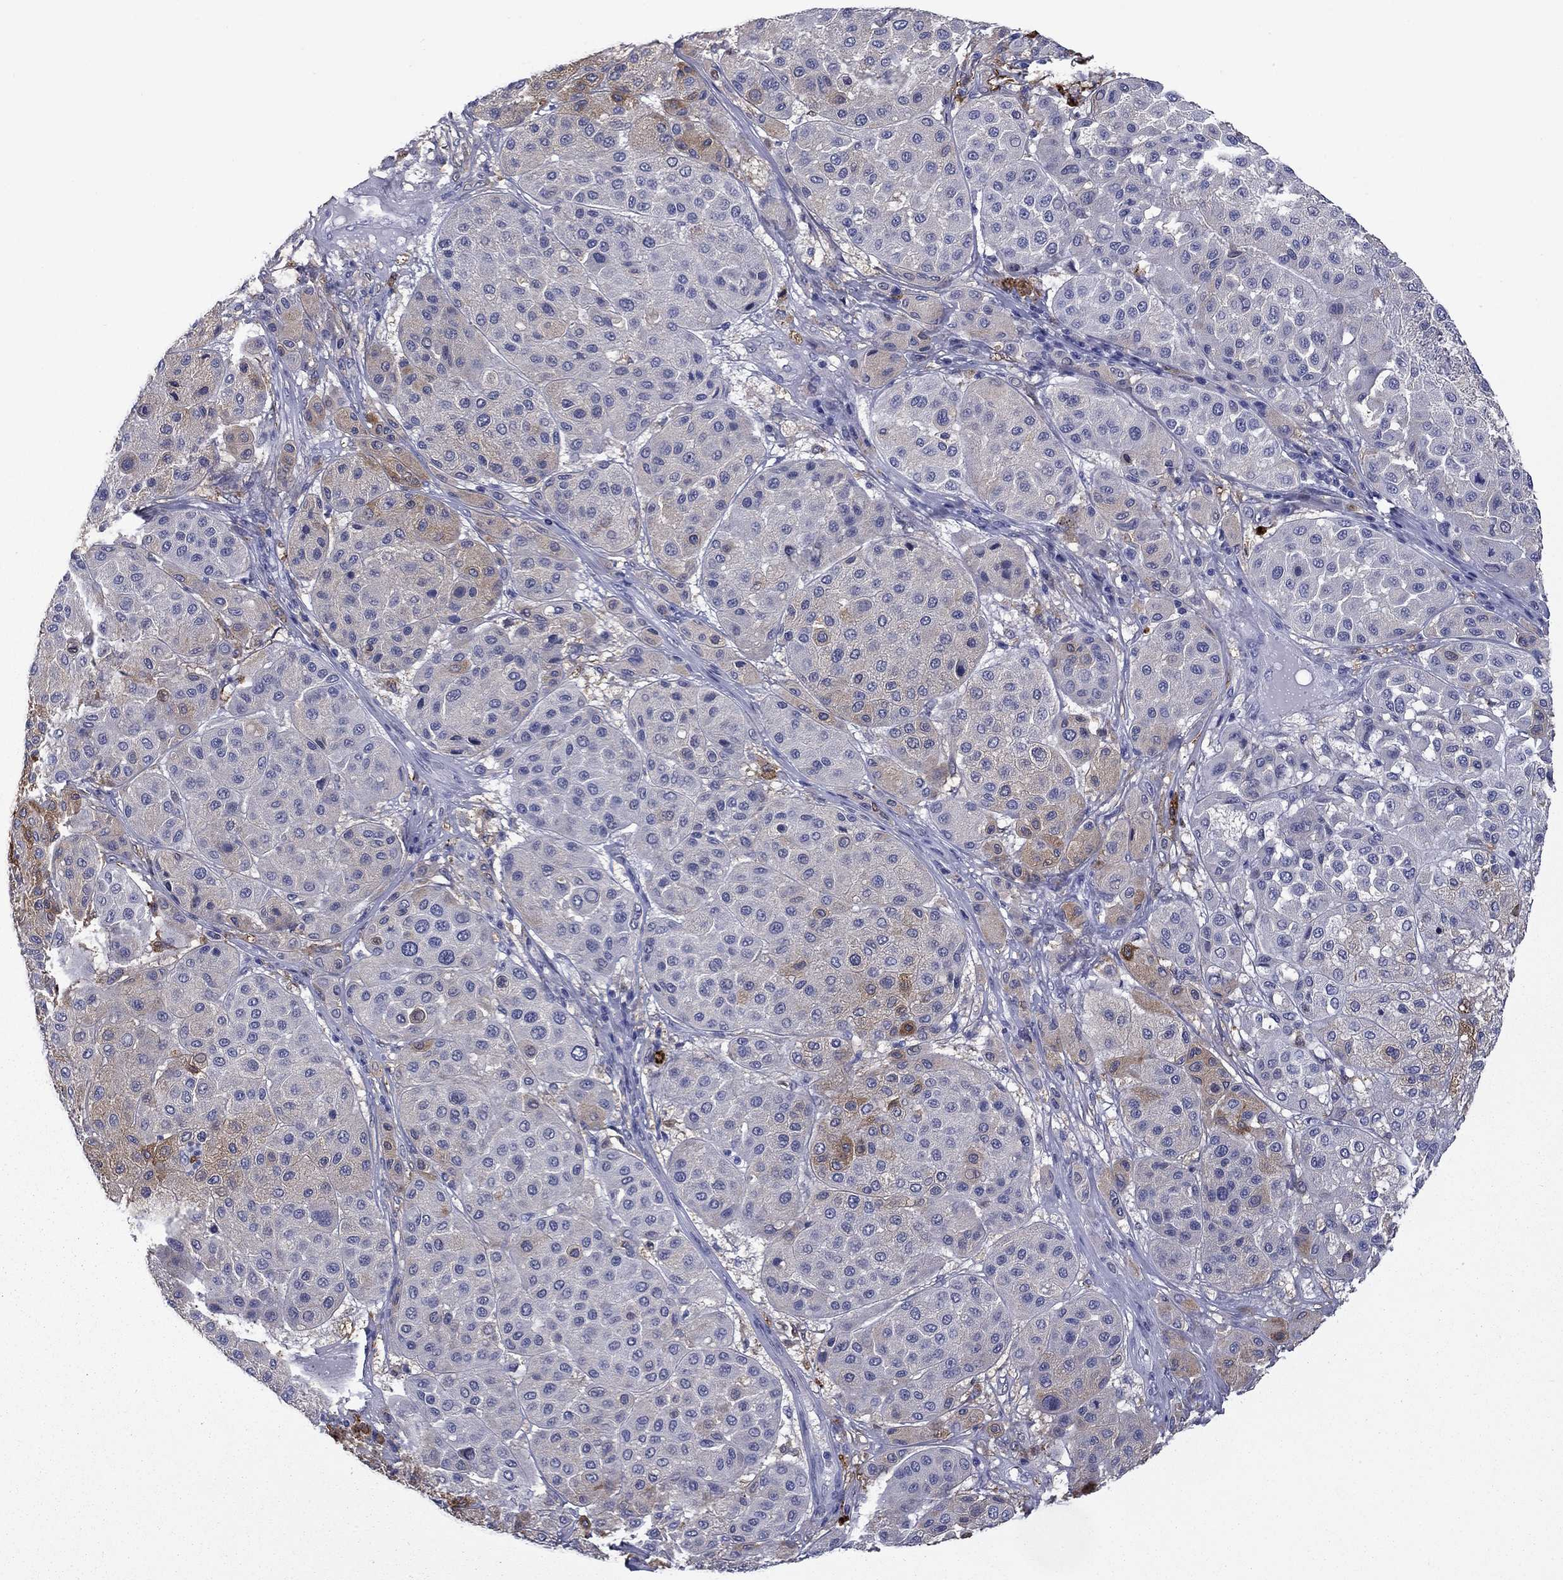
{"staining": {"intensity": "moderate", "quantity": "<25%", "location": "cytoplasmic/membranous"}, "tissue": "melanoma", "cell_type": "Tumor cells", "image_type": "cancer", "snomed": [{"axis": "morphology", "description": "Malignant melanoma, Metastatic site"}, {"axis": "topography", "description": "Smooth muscle"}], "caption": "IHC image of malignant melanoma (metastatic site) stained for a protein (brown), which shows low levels of moderate cytoplasmic/membranous staining in approximately <25% of tumor cells.", "gene": "BCL2L14", "patient": {"sex": "male", "age": 41}}